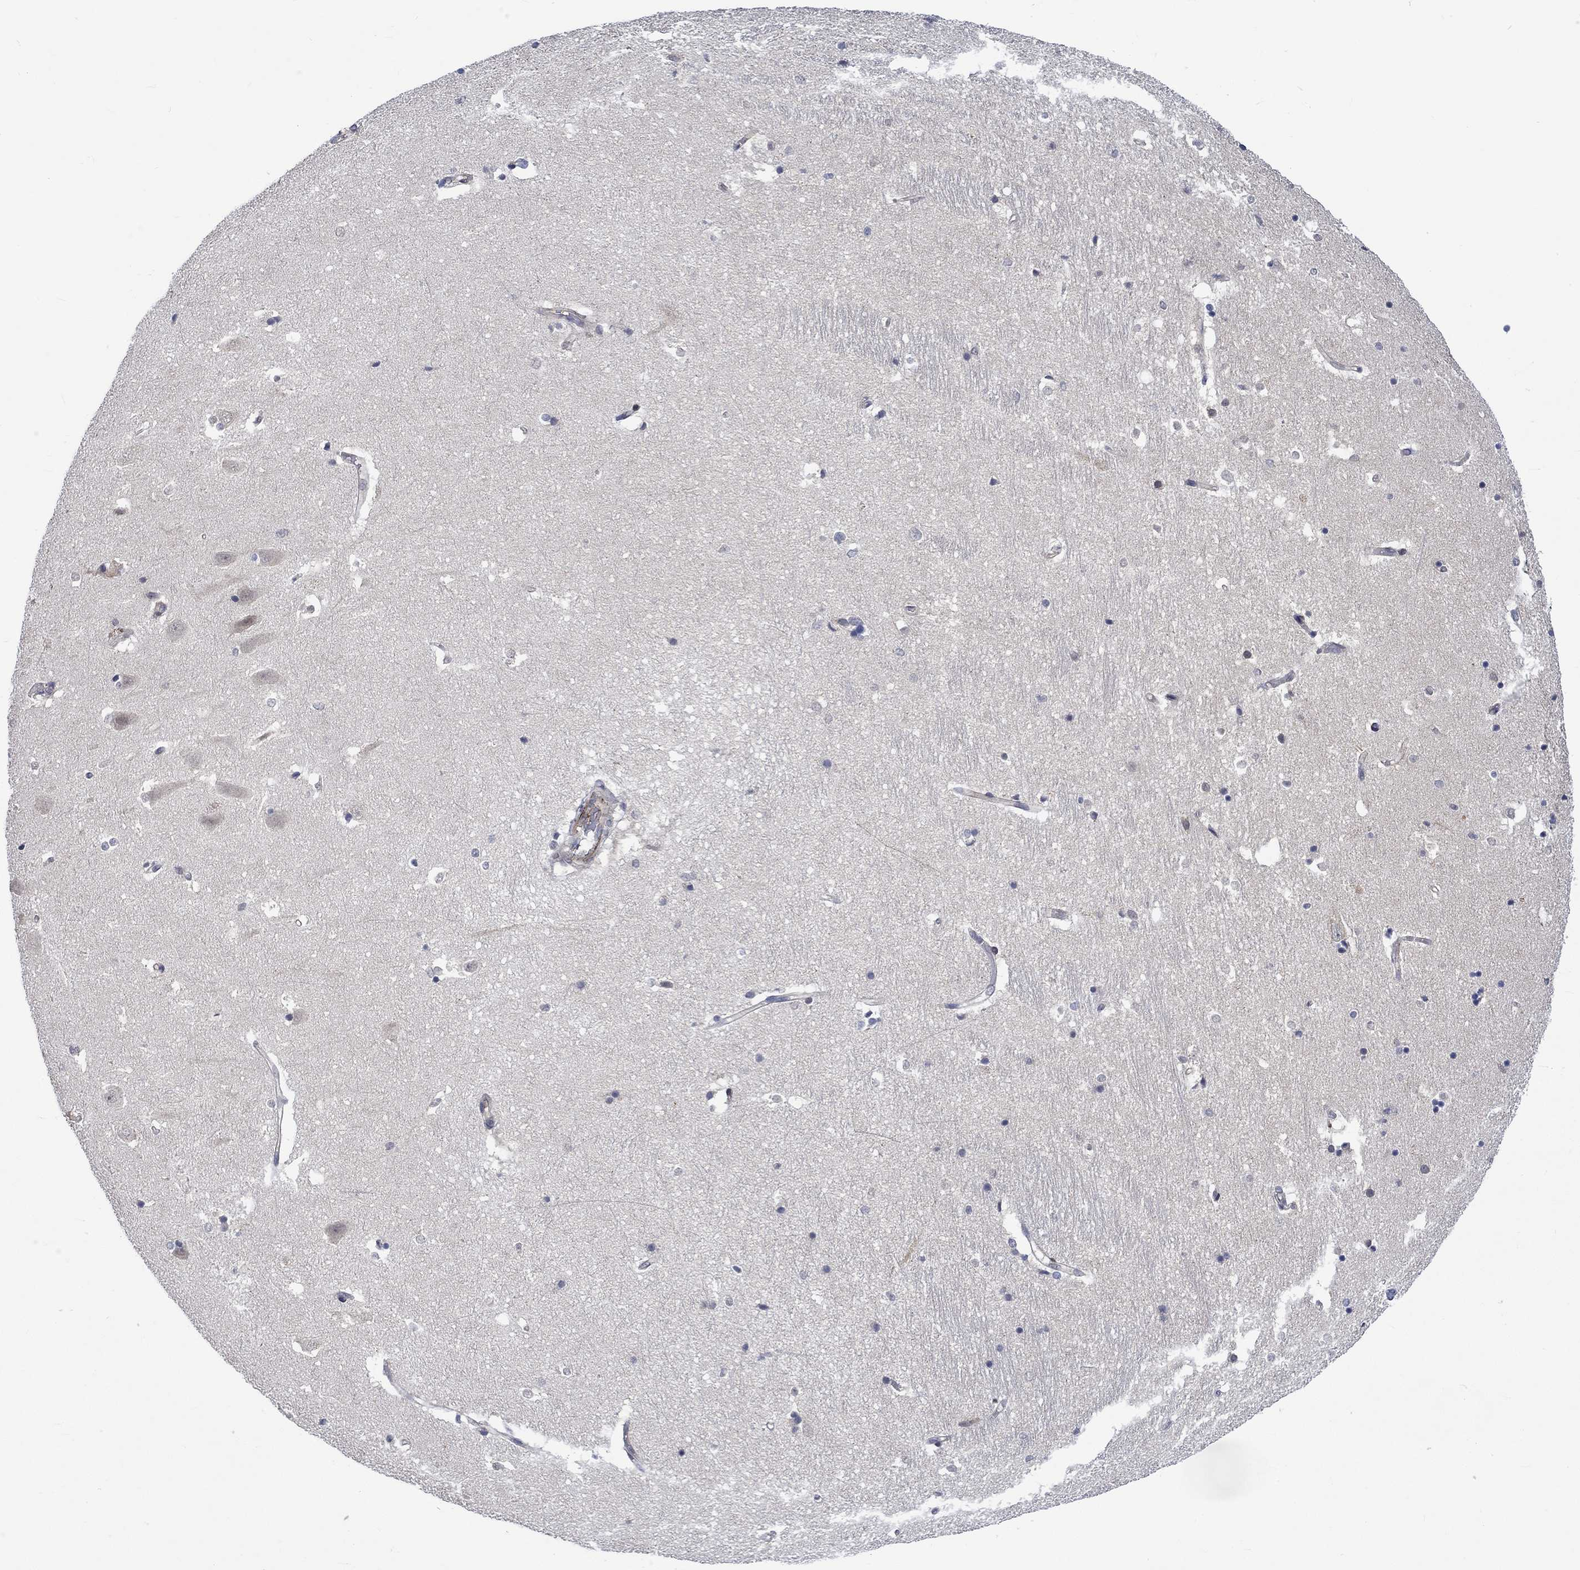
{"staining": {"intensity": "negative", "quantity": "none", "location": "none"}, "tissue": "hippocampus", "cell_type": "Glial cells", "image_type": "normal", "snomed": [{"axis": "morphology", "description": "Normal tissue, NOS"}, {"axis": "topography", "description": "Hippocampus"}], "caption": "Protein analysis of unremarkable hippocampus exhibits no significant positivity in glial cells. (Immunohistochemistry (ihc), brightfield microscopy, high magnification).", "gene": "GJA5", "patient": {"sex": "male", "age": 44}}